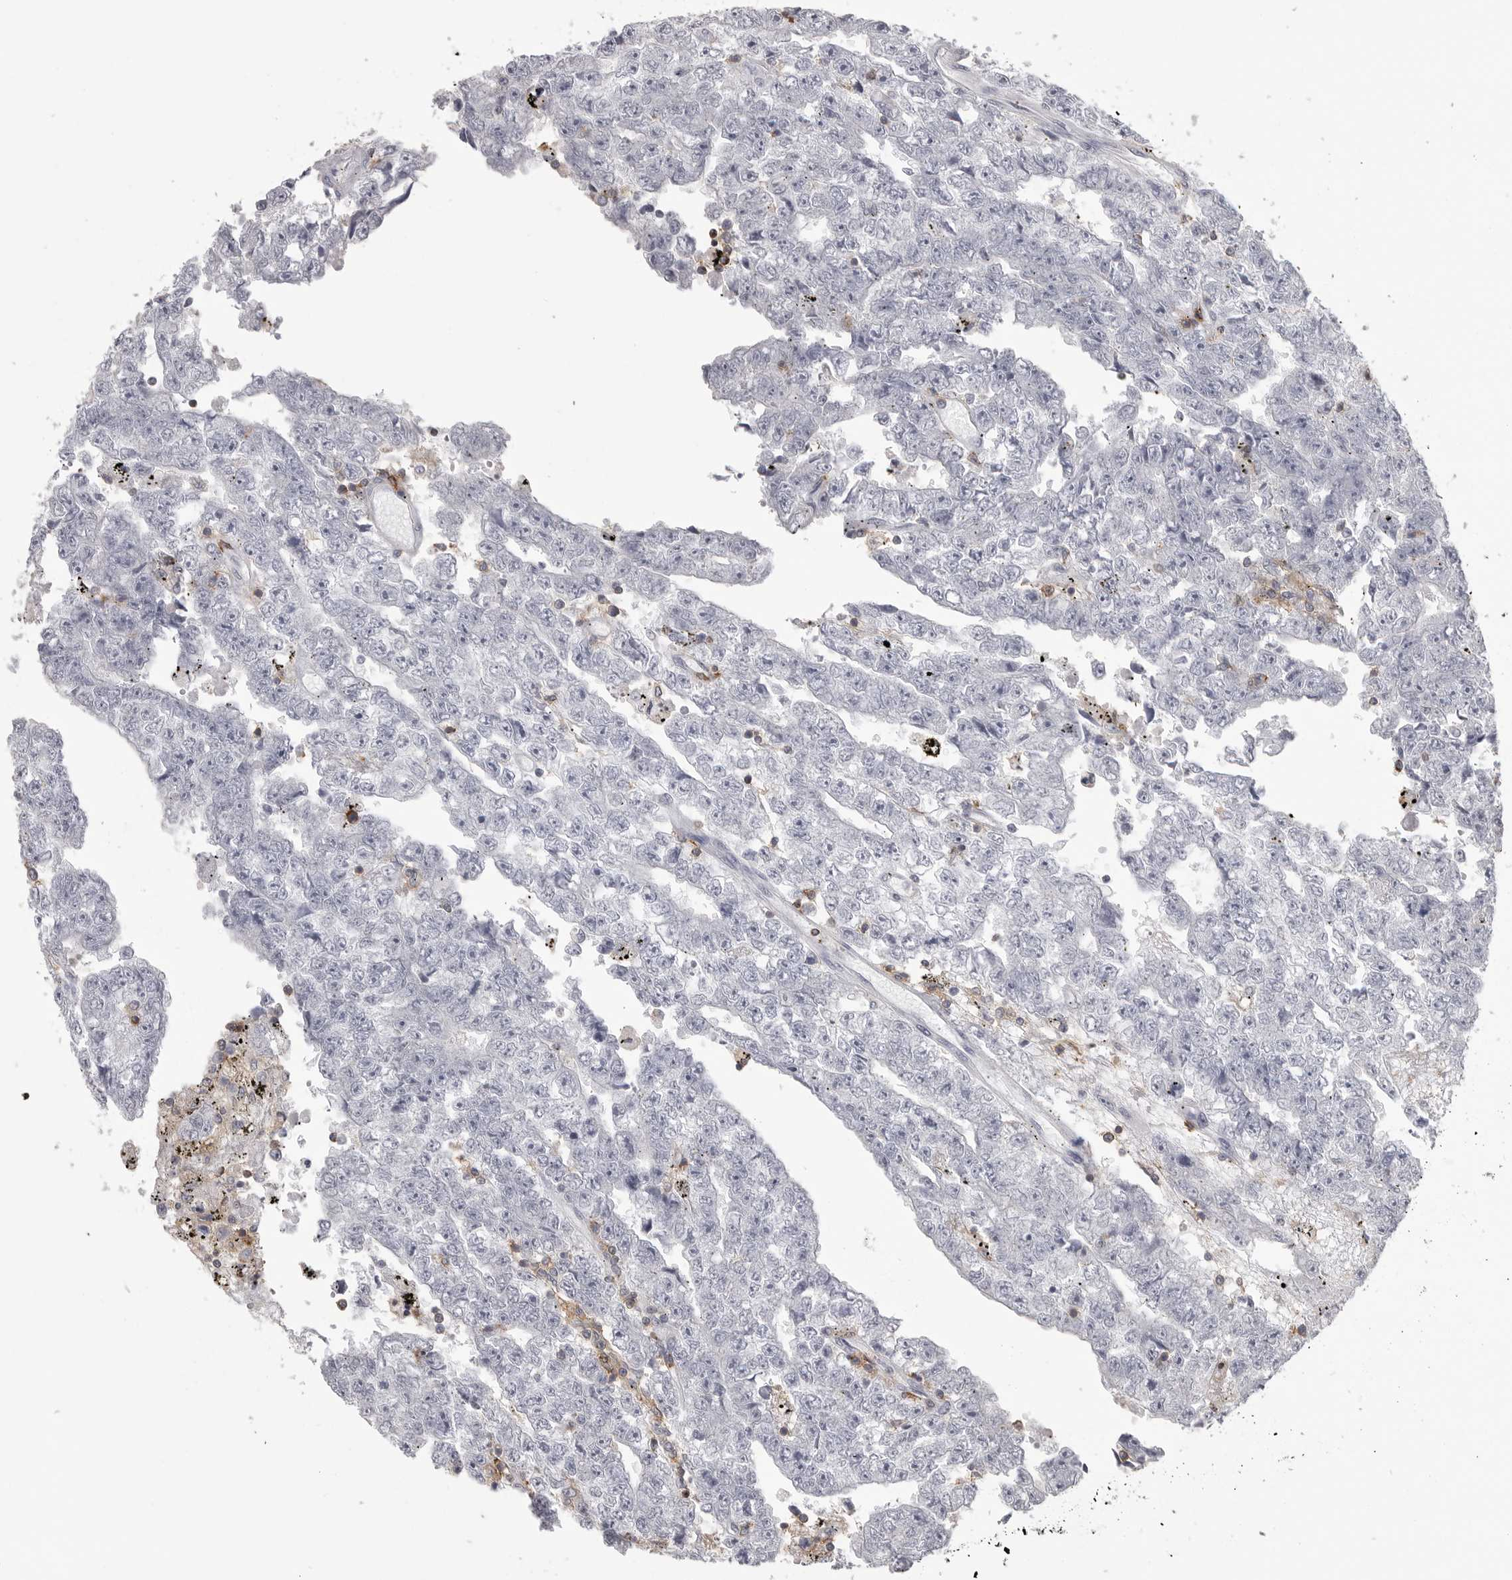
{"staining": {"intensity": "negative", "quantity": "none", "location": "none"}, "tissue": "testis cancer", "cell_type": "Tumor cells", "image_type": "cancer", "snomed": [{"axis": "morphology", "description": "Carcinoma, Embryonal, NOS"}, {"axis": "topography", "description": "Testis"}], "caption": "This is an immunohistochemistry (IHC) micrograph of testis embryonal carcinoma. There is no positivity in tumor cells.", "gene": "ITGAL", "patient": {"sex": "male", "age": 25}}